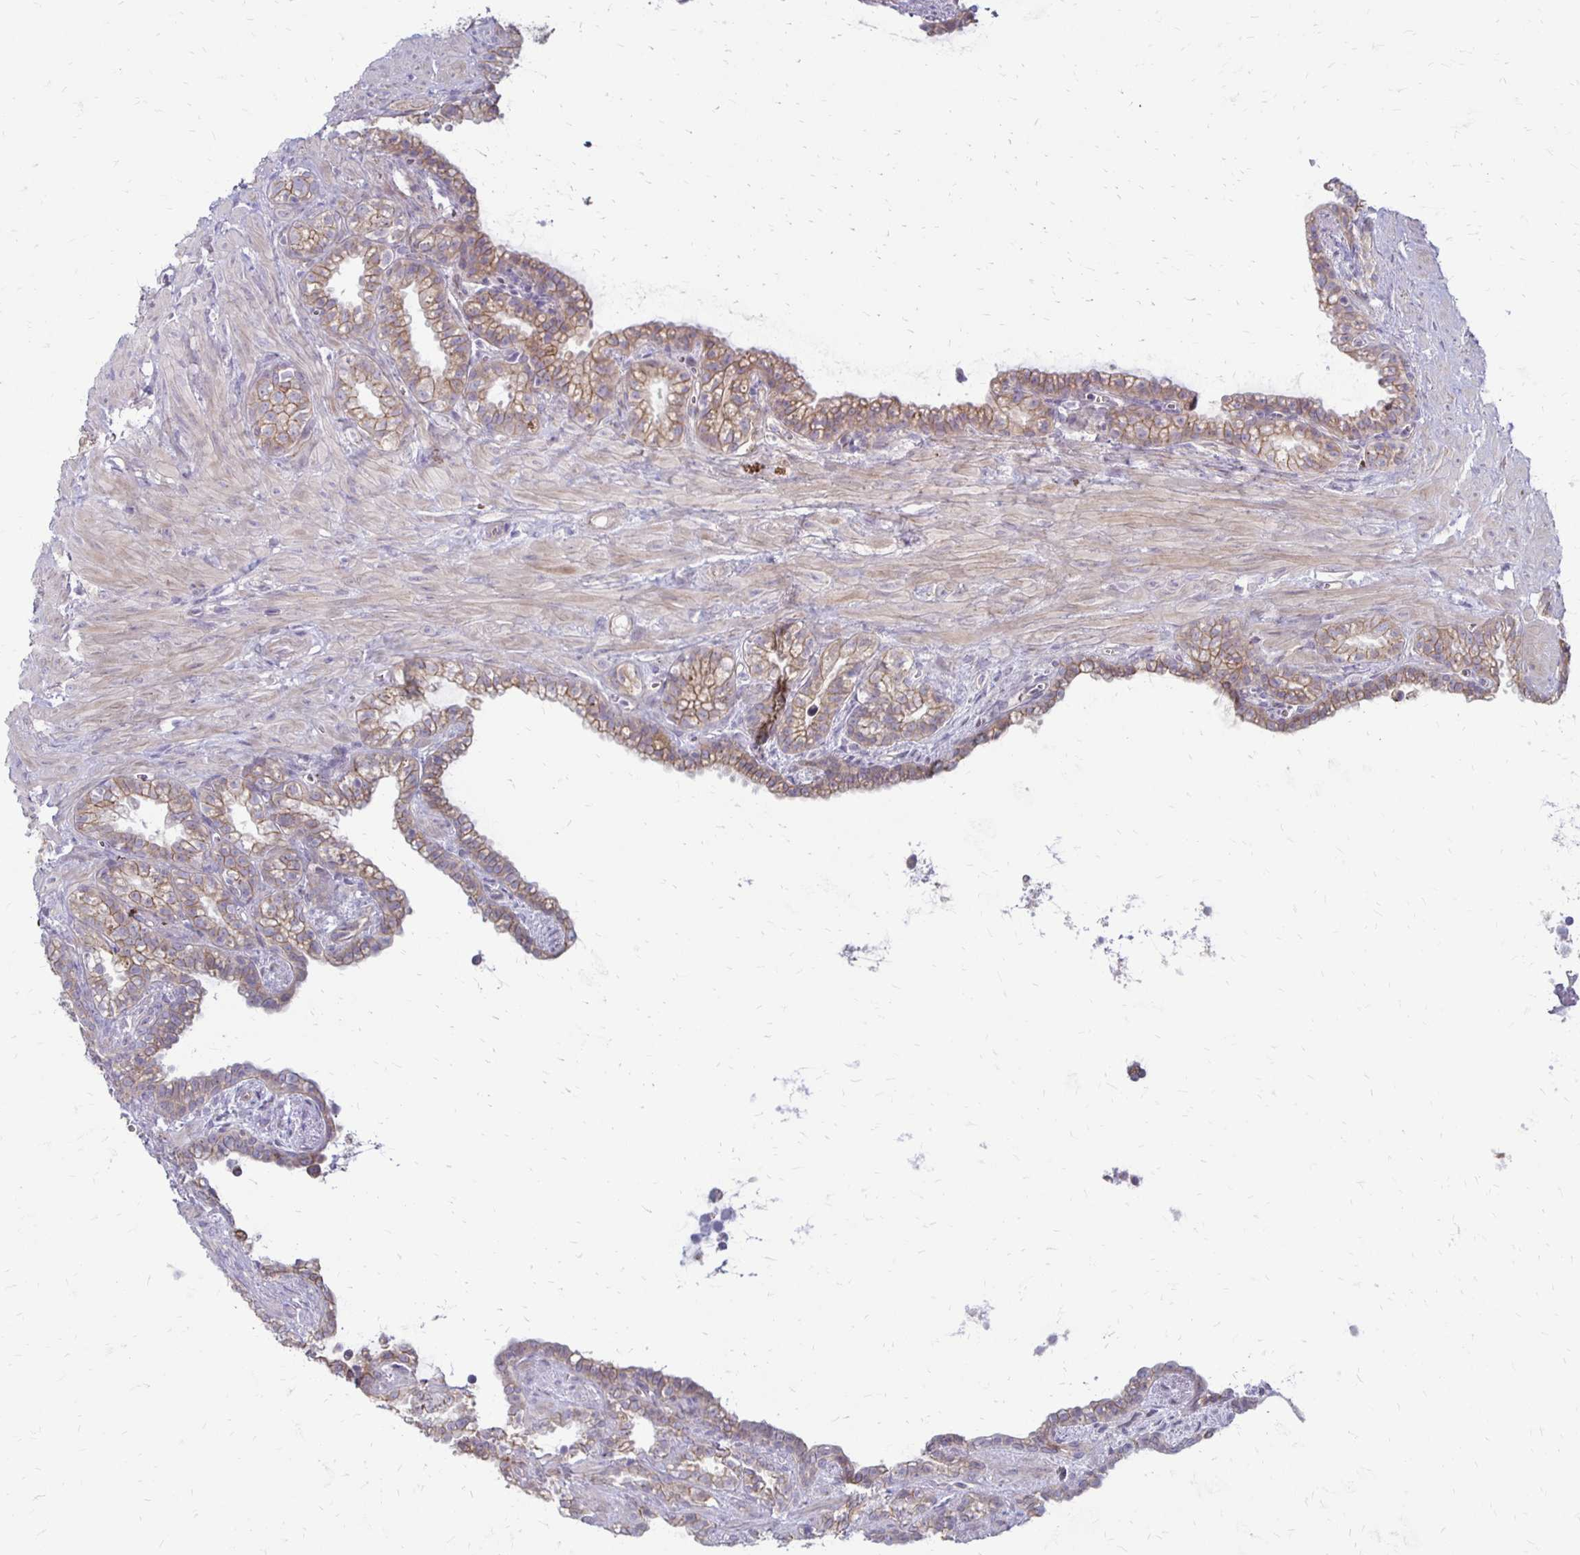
{"staining": {"intensity": "weak", "quantity": "25%-75%", "location": "cytoplasmic/membranous"}, "tissue": "seminal vesicle", "cell_type": "Glandular cells", "image_type": "normal", "snomed": [{"axis": "morphology", "description": "Normal tissue, NOS"}, {"axis": "topography", "description": "Seminal veicle"}], "caption": "Weak cytoplasmic/membranous expression is seen in about 25%-75% of glandular cells in unremarkable seminal vesicle. The protein of interest is shown in brown color, while the nuclei are stained blue.", "gene": "KATNBL1", "patient": {"sex": "male", "age": 76}}